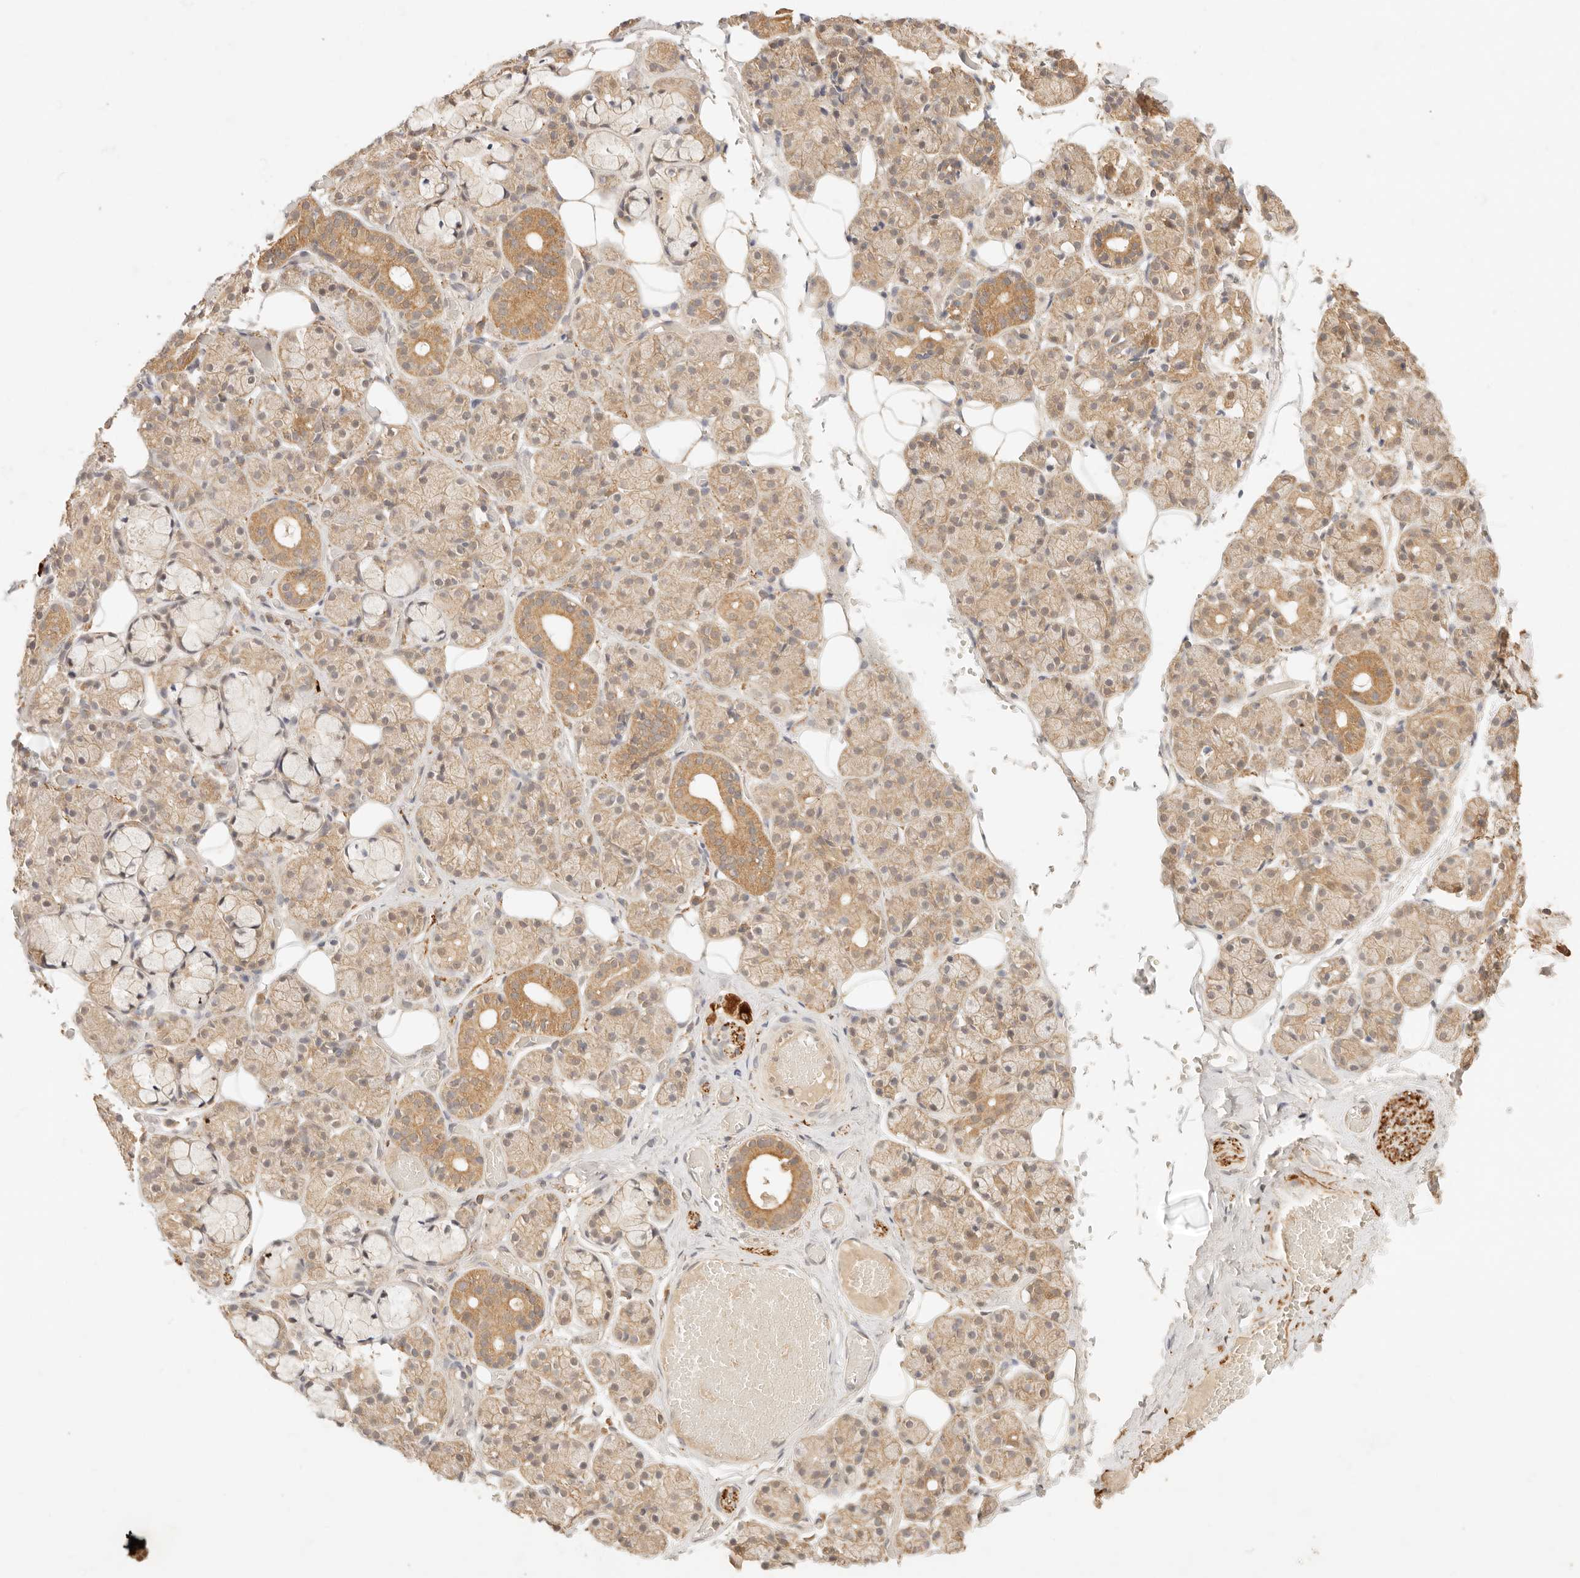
{"staining": {"intensity": "moderate", "quantity": "25%-75%", "location": "cytoplasmic/membranous"}, "tissue": "salivary gland", "cell_type": "Glandular cells", "image_type": "normal", "snomed": [{"axis": "morphology", "description": "Normal tissue, NOS"}, {"axis": "topography", "description": "Salivary gland"}], "caption": "This photomicrograph displays unremarkable salivary gland stained with immunohistochemistry to label a protein in brown. The cytoplasmic/membranous of glandular cells show moderate positivity for the protein. Nuclei are counter-stained blue.", "gene": "TRIM11", "patient": {"sex": "male", "age": 63}}